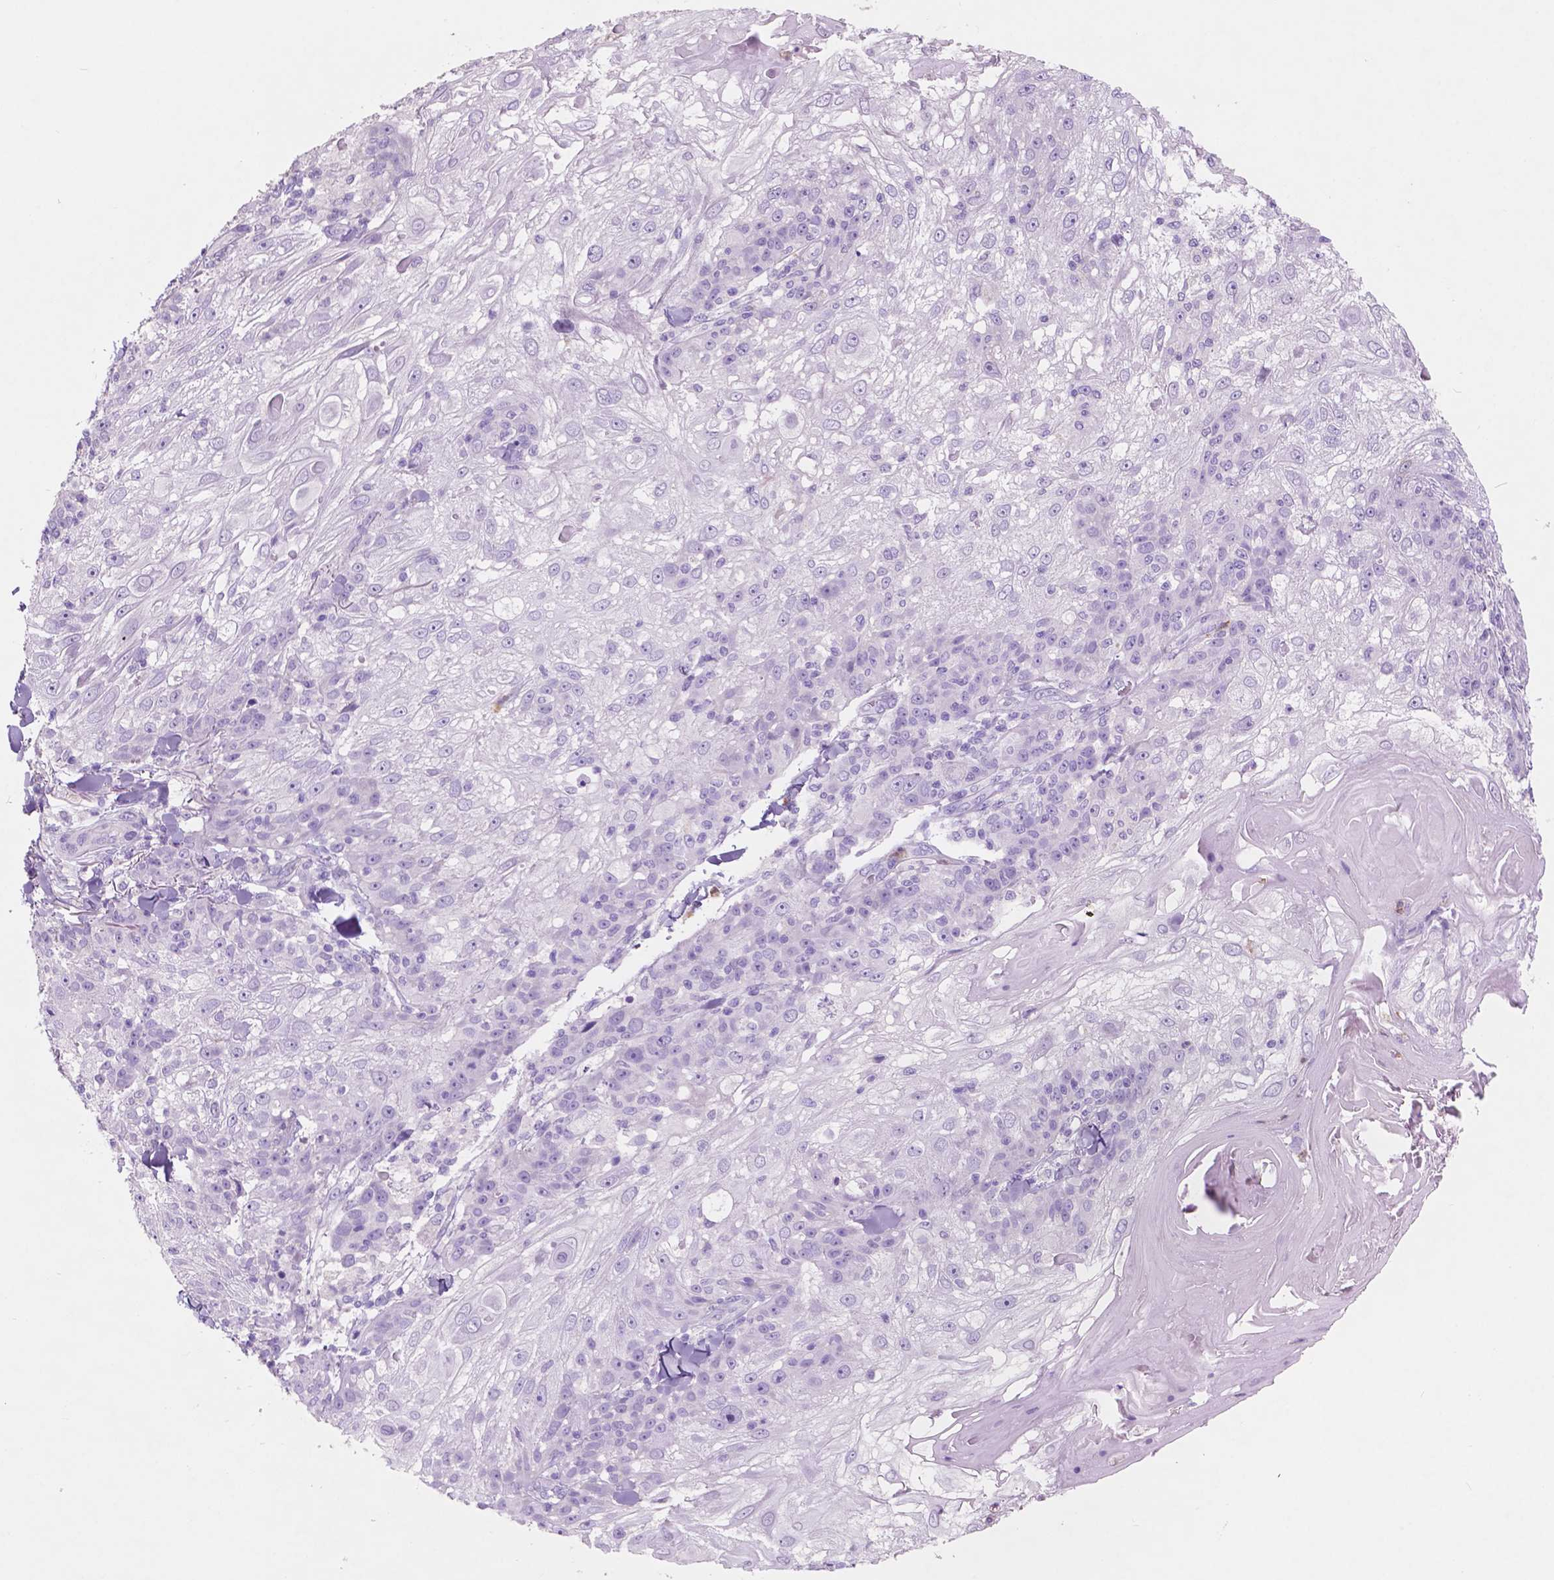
{"staining": {"intensity": "negative", "quantity": "none", "location": "none"}, "tissue": "skin cancer", "cell_type": "Tumor cells", "image_type": "cancer", "snomed": [{"axis": "morphology", "description": "Normal tissue, NOS"}, {"axis": "morphology", "description": "Squamous cell carcinoma, NOS"}, {"axis": "topography", "description": "Skin"}], "caption": "Image shows no significant protein expression in tumor cells of skin cancer.", "gene": "CUZD1", "patient": {"sex": "female", "age": 83}}